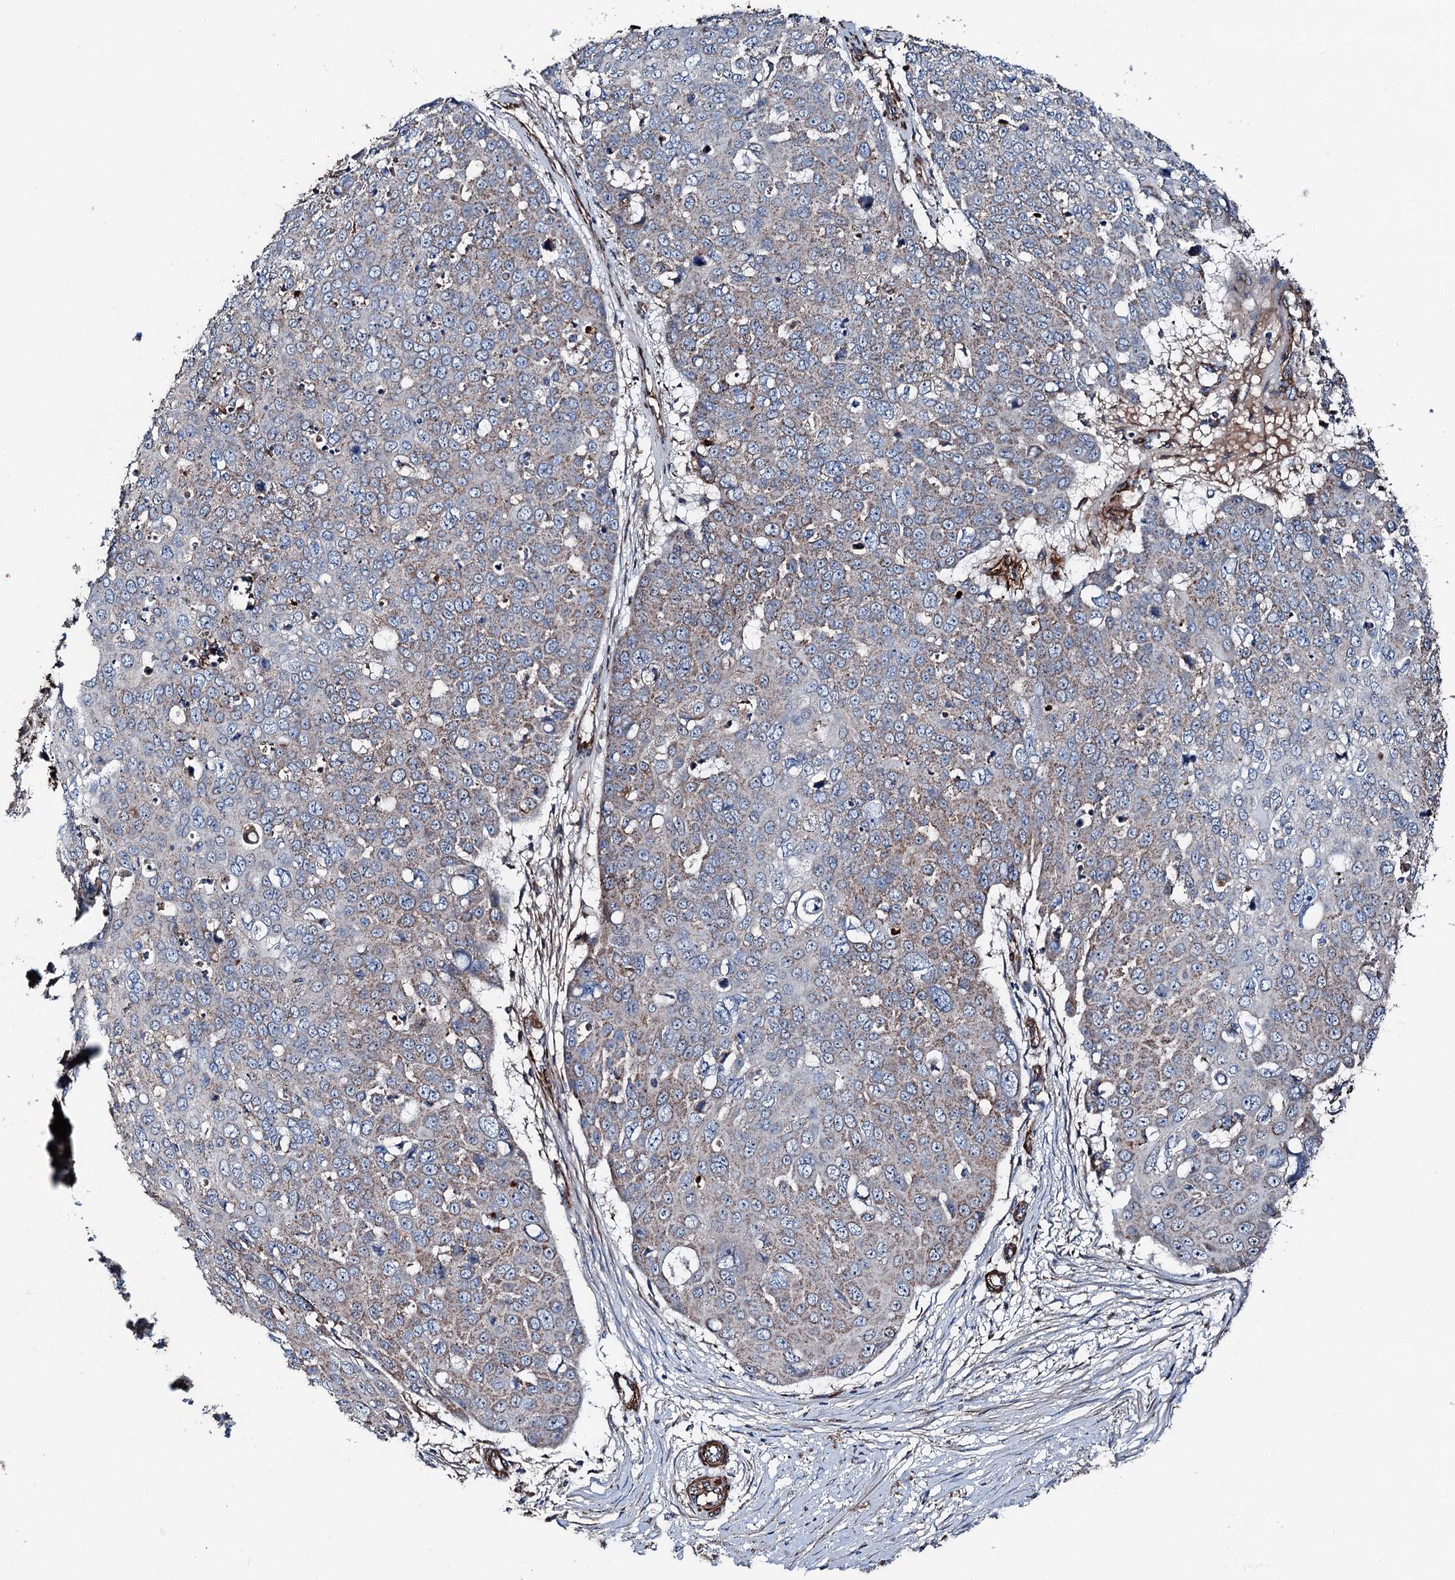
{"staining": {"intensity": "weak", "quantity": "25%-75%", "location": "cytoplasmic/membranous"}, "tissue": "skin cancer", "cell_type": "Tumor cells", "image_type": "cancer", "snomed": [{"axis": "morphology", "description": "Squamous cell carcinoma, NOS"}, {"axis": "topography", "description": "Skin"}], "caption": "Immunohistochemistry (DAB) staining of squamous cell carcinoma (skin) reveals weak cytoplasmic/membranous protein staining in about 25%-75% of tumor cells.", "gene": "DDIAS", "patient": {"sex": "male", "age": 71}}